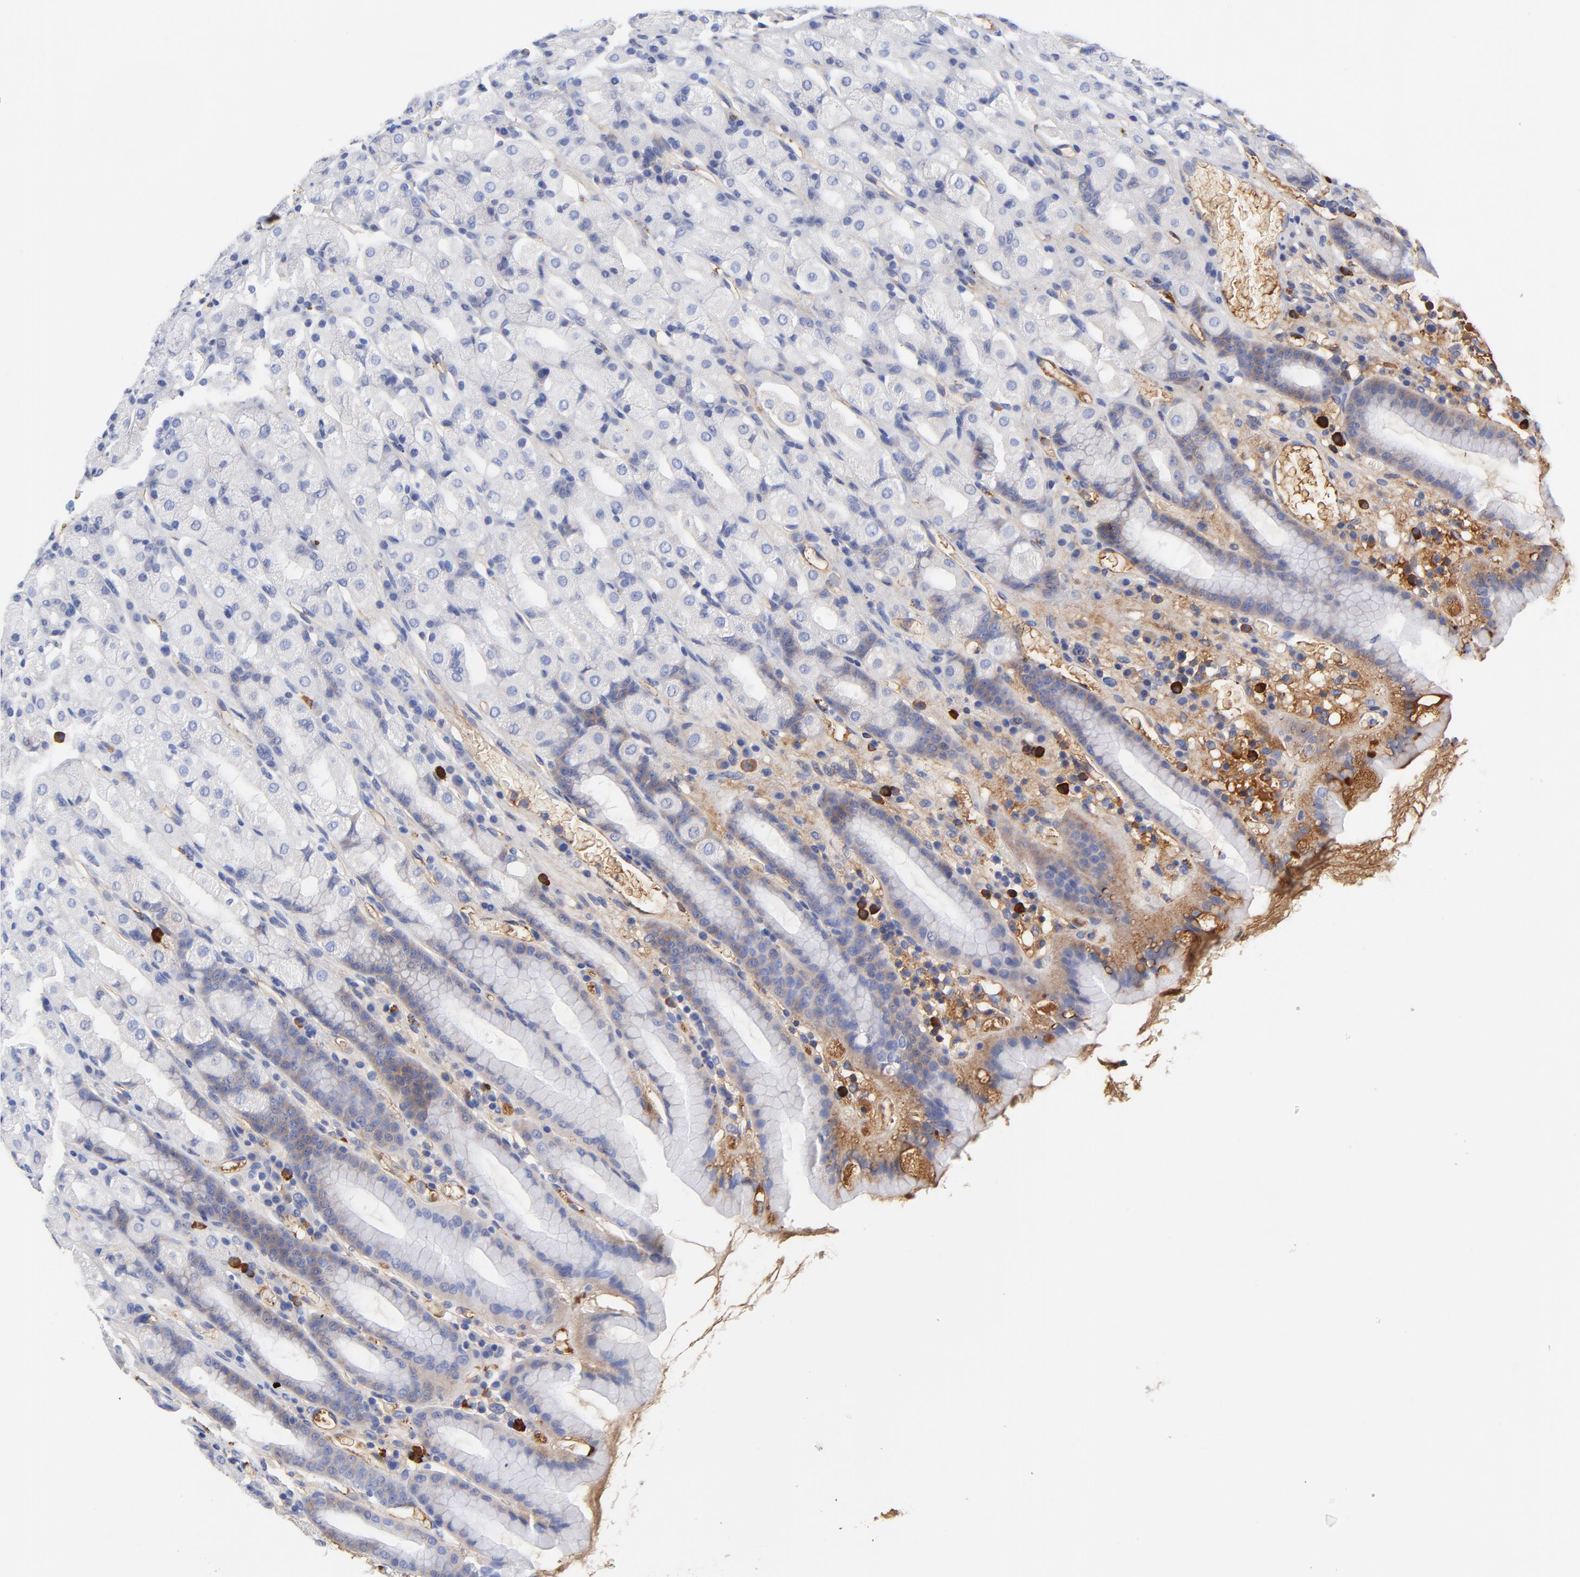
{"staining": {"intensity": "weak", "quantity": "25%-75%", "location": "cytoplasmic/membranous"}, "tissue": "stomach", "cell_type": "Glandular cells", "image_type": "normal", "snomed": [{"axis": "morphology", "description": "Normal tissue, NOS"}, {"axis": "topography", "description": "Stomach, upper"}], "caption": "Immunohistochemistry (IHC) (DAB) staining of normal stomach displays weak cytoplasmic/membranous protein staining in about 25%-75% of glandular cells.", "gene": "IGLV3", "patient": {"sex": "male", "age": 68}}